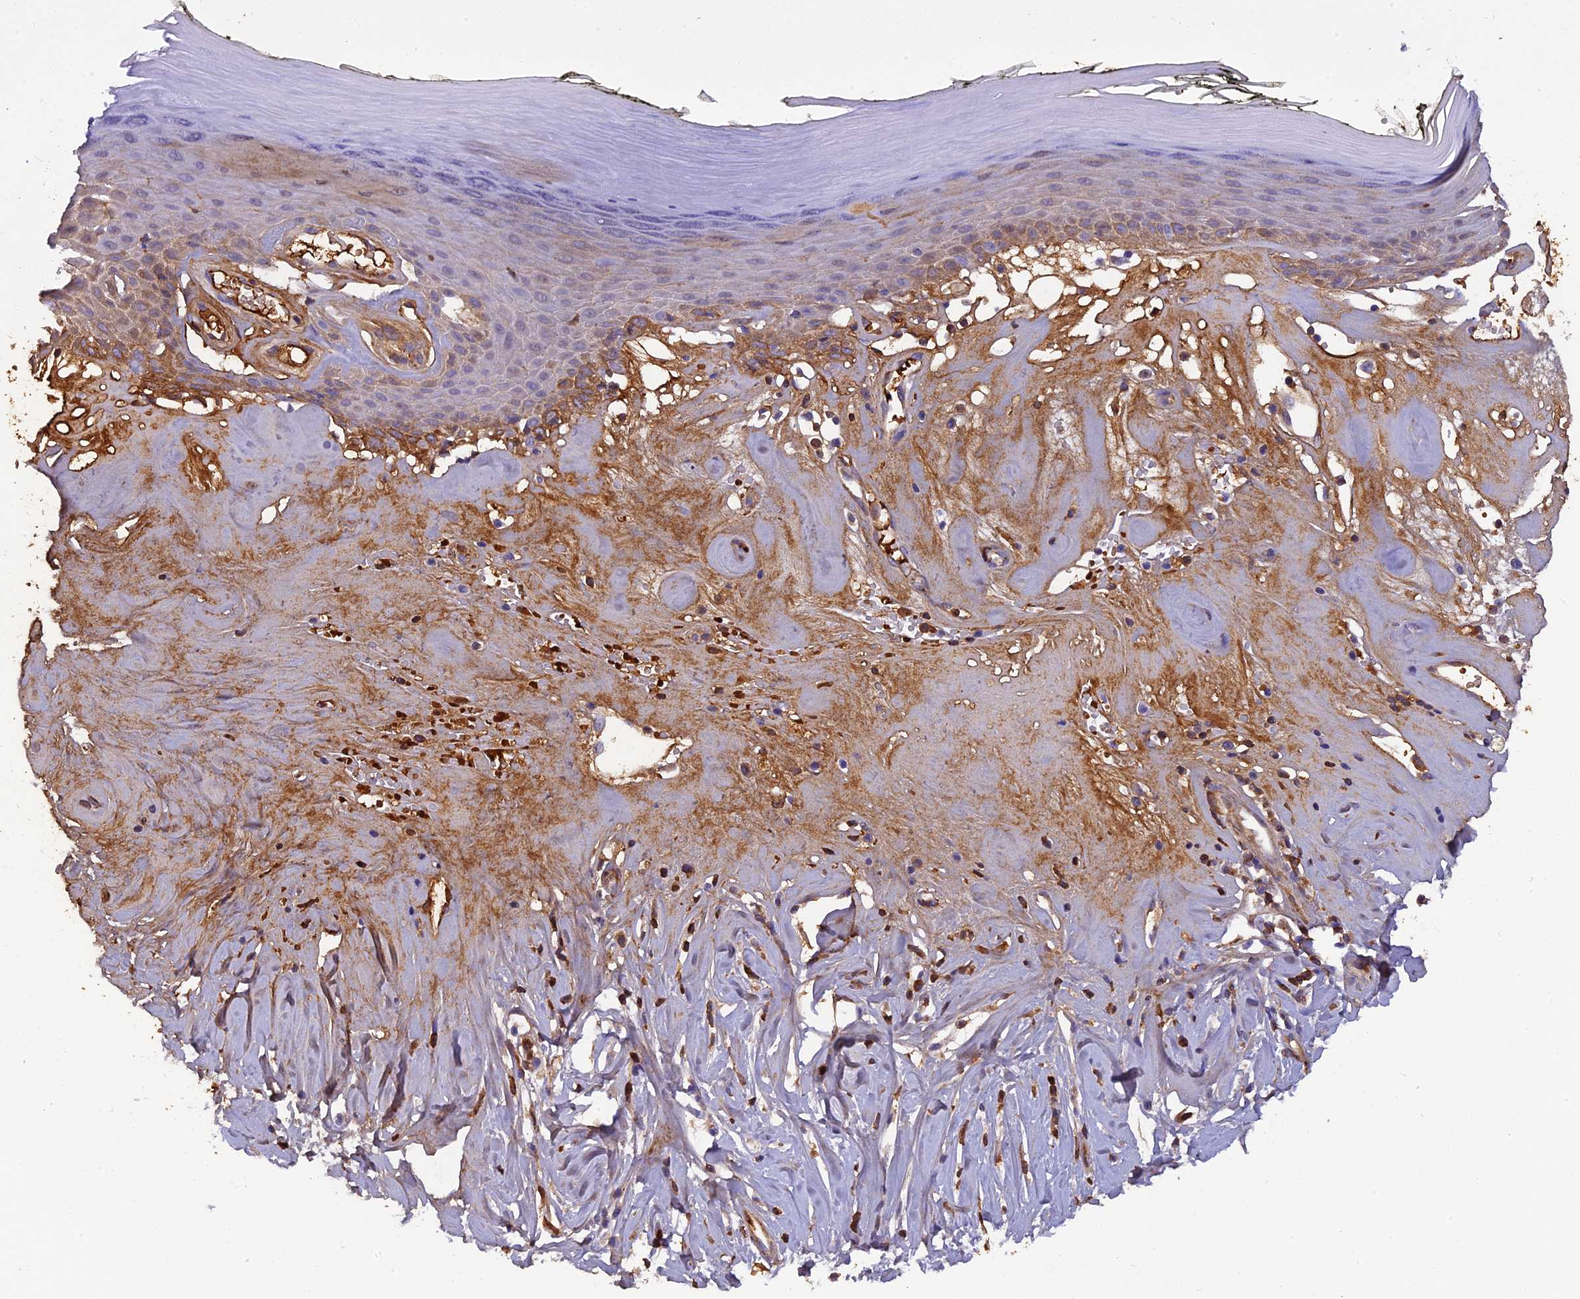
{"staining": {"intensity": "moderate", "quantity": "<25%", "location": "cytoplasmic/membranous"}, "tissue": "skin", "cell_type": "Epidermal cells", "image_type": "normal", "snomed": [{"axis": "morphology", "description": "Normal tissue, NOS"}, {"axis": "morphology", "description": "Inflammation, NOS"}, {"axis": "topography", "description": "Vulva"}], "caption": "Skin stained for a protein shows moderate cytoplasmic/membranous positivity in epidermal cells. The protein of interest is shown in brown color, while the nuclei are stained blue.", "gene": "PZP", "patient": {"sex": "female", "age": 84}}